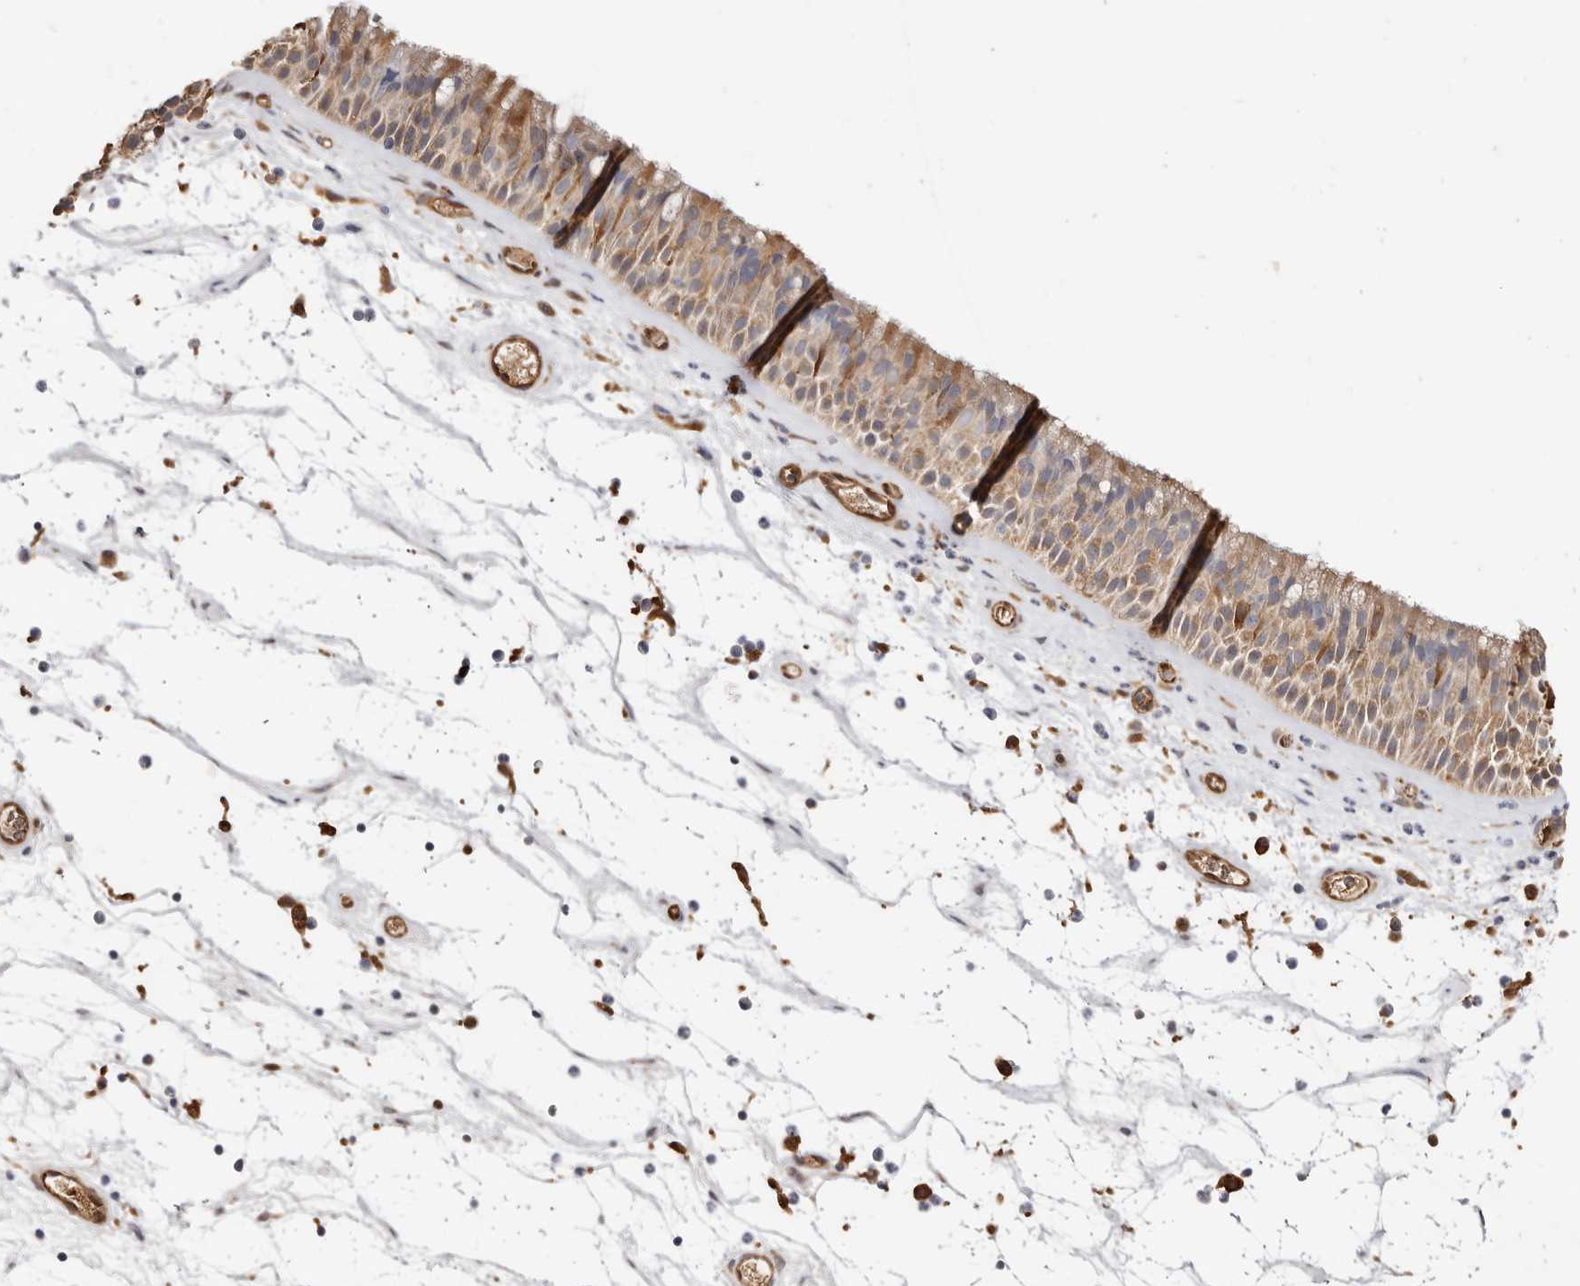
{"staining": {"intensity": "moderate", "quantity": ">75%", "location": "cytoplasmic/membranous"}, "tissue": "nasopharynx", "cell_type": "Respiratory epithelial cells", "image_type": "normal", "snomed": [{"axis": "morphology", "description": "Normal tissue, NOS"}, {"axis": "topography", "description": "Nasopharynx"}], "caption": "Immunohistochemistry image of normal nasopharynx: nasopharynx stained using IHC shows medium levels of moderate protein expression localized specifically in the cytoplasmic/membranous of respiratory epithelial cells, appearing as a cytoplasmic/membranous brown color.", "gene": "LAP3", "patient": {"sex": "male", "age": 64}}